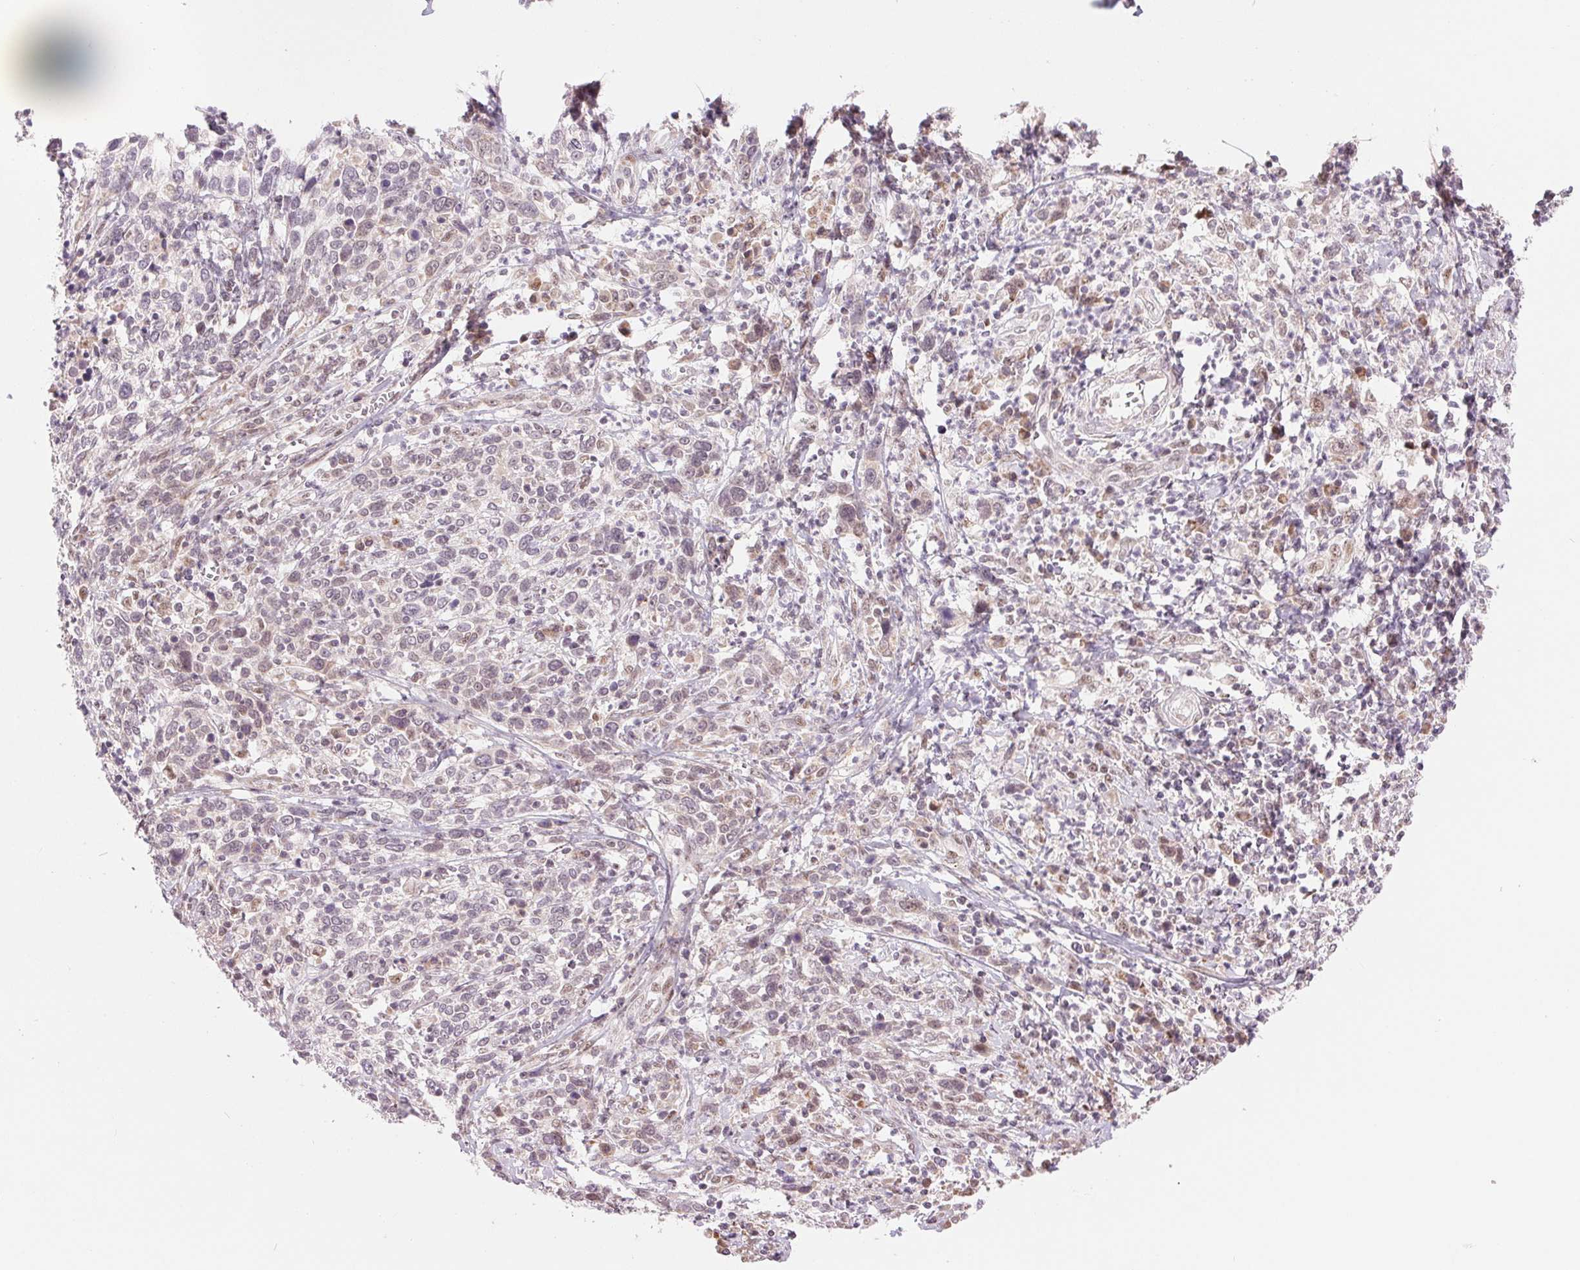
{"staining": {"intensity": "negative", "quantity": "none", "location": "none"}, "tissue": "cervical cancer", "cell_type": "Tumor cells", "image_type": "cancer", "snomed": [{"axis": "morphology", "description": "Squamous cell carcinoma, NOS"}, {"axis": "topography", "description": "Cervix"}], "caption": "Human squamous cell carcinoma (cervical) stained for a protein using immunohistochemistry (IHC) shows no positivity in tumor cells.", "gene": "ARHGAP32", "patient": {"sex": "female", "age": 46}}